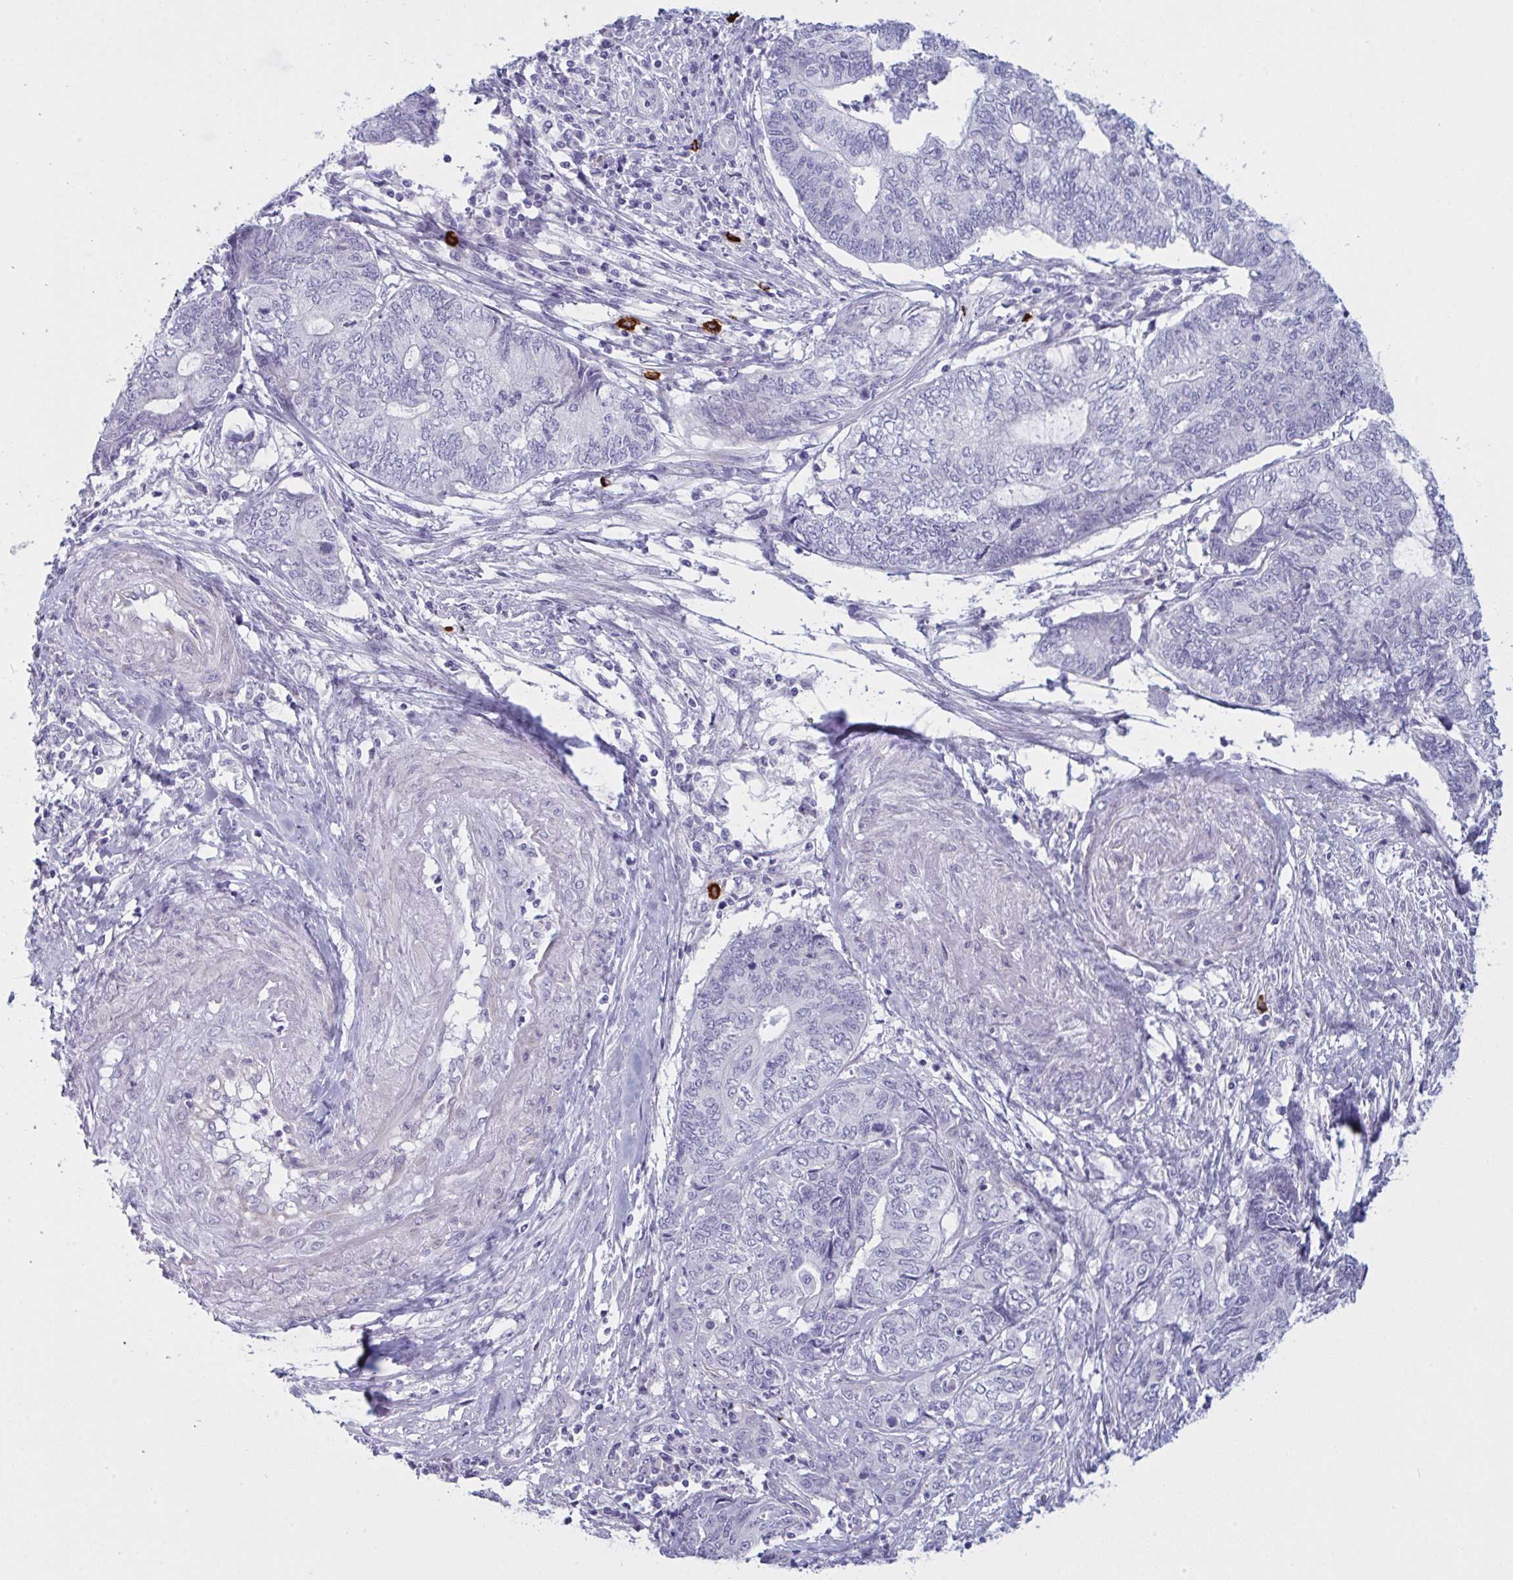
{"staining": {"intensity": "negative", "quantity": "none", "location": "none"}, "tissue": "endometrial cancer", "cell_type": "Tumor cells", "image_type": "cancer", "snomed": [{"axis": "morphology", "description": "Adenocarcinoma, NOS"}, {"axis": "topography", "description": "Uterus"}, {"axis": "topography", "description": "Endometrium"}], "caption": "Immunohistochemical staining of human endometrial cancer reveals no significant expression in tumor cells.", "gene": "ZNF684", "patient": {"sex": "female", "age": 70}}